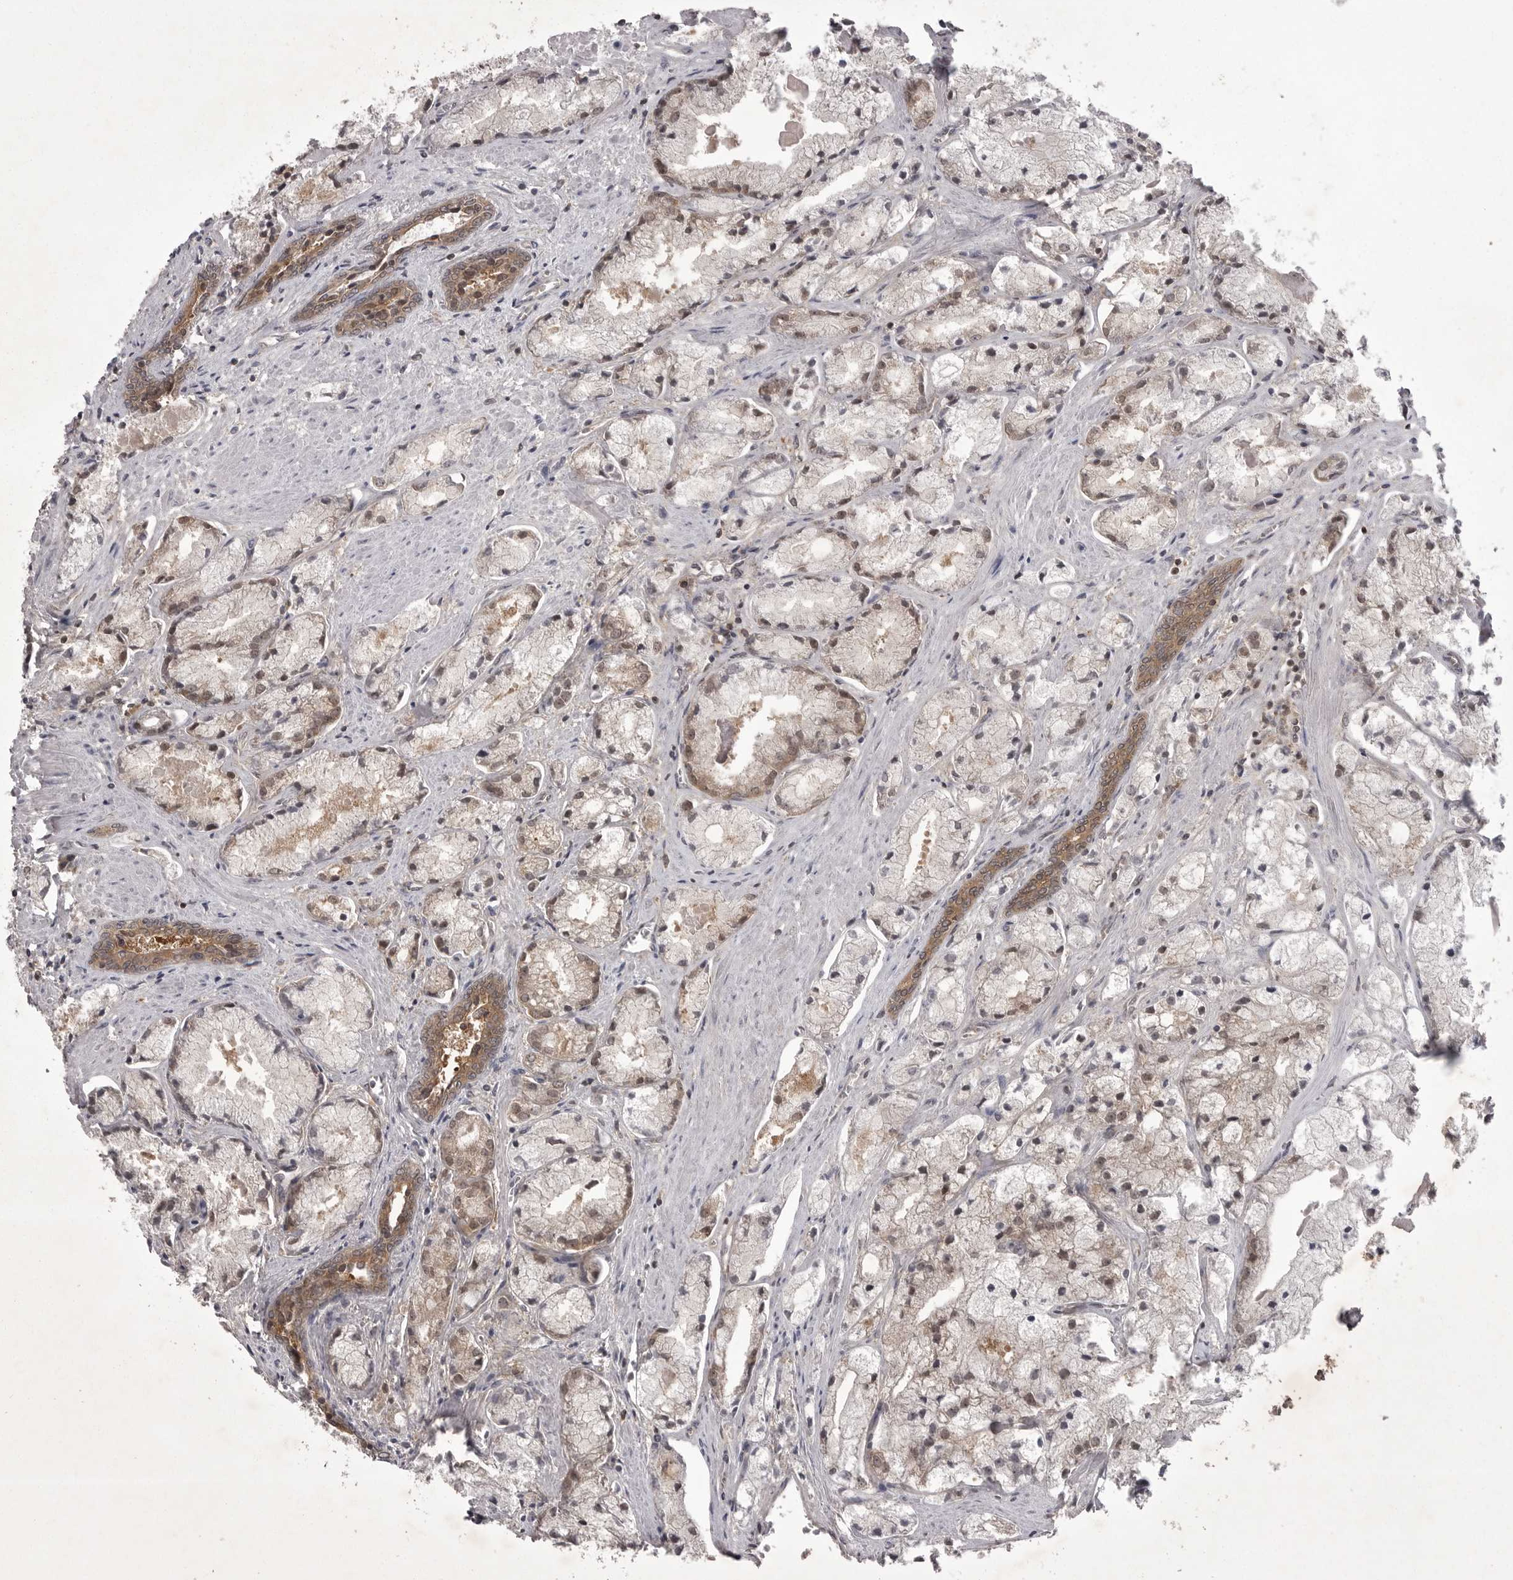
{"staining": {"intensity": "weak", "quantity": "25%-75%", "location": "cytoplasmic/membranous"}, "tissue": "prostate cancer", "cell_type": "Tumor cells", "image_type": "cancer", "snomed": [{"axis": "morphology", "description": "Adenocarcinoma, High grade"}, {"axis": "topography", "description": "Prostate"}], "caption": "Tumor cells display low levels of weak cytoplasmic/membranous positivity in approximately 25%-75% of cells in human prostate high-grade adenocarcinoma.", "gene": "STK24", "patient": {"sex": "male", "age": 50}}